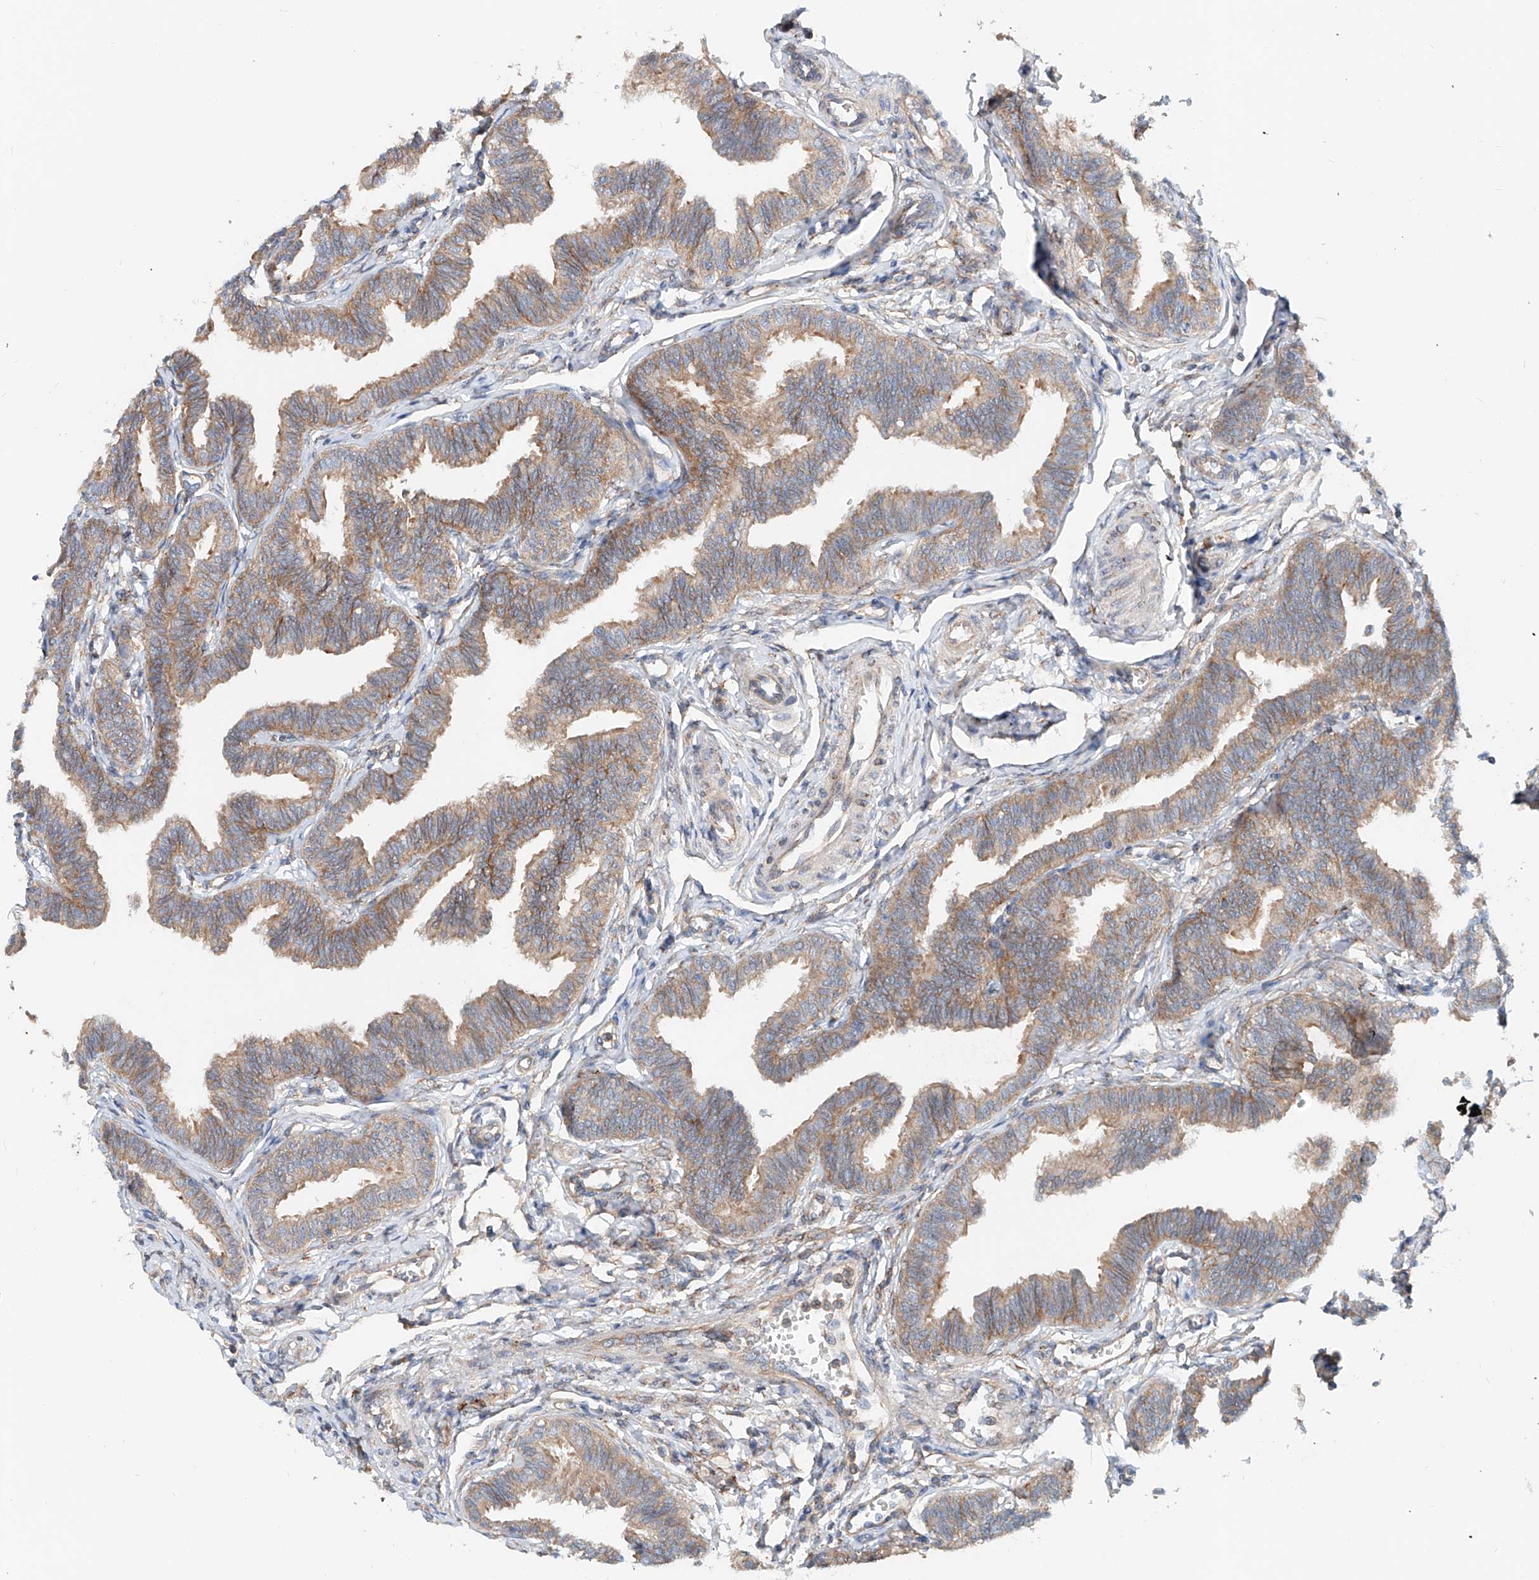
{"staining": {"intensity": "moderate", "quantity": ">75%", "location": "cytoplasmic/membranous"}, "tissue": "fallopian tube", "cell_type": "Glandular cells", "image_type": "normal", "snomed": [{"axis": "morphology", "description": "Normal tissue, NOS"}, {"axis": "topography", "description": "Fallopian tube"}, {"axis": "topography", "description": "Ovary"}], "caption": "A medium amount of moderate cytoplasmic/membranous staining is present in approximately >75% of glandular cells in normal fallopian tube.", "gene": "SNAP29", "patient": {"sex": "female", "age": 23}}